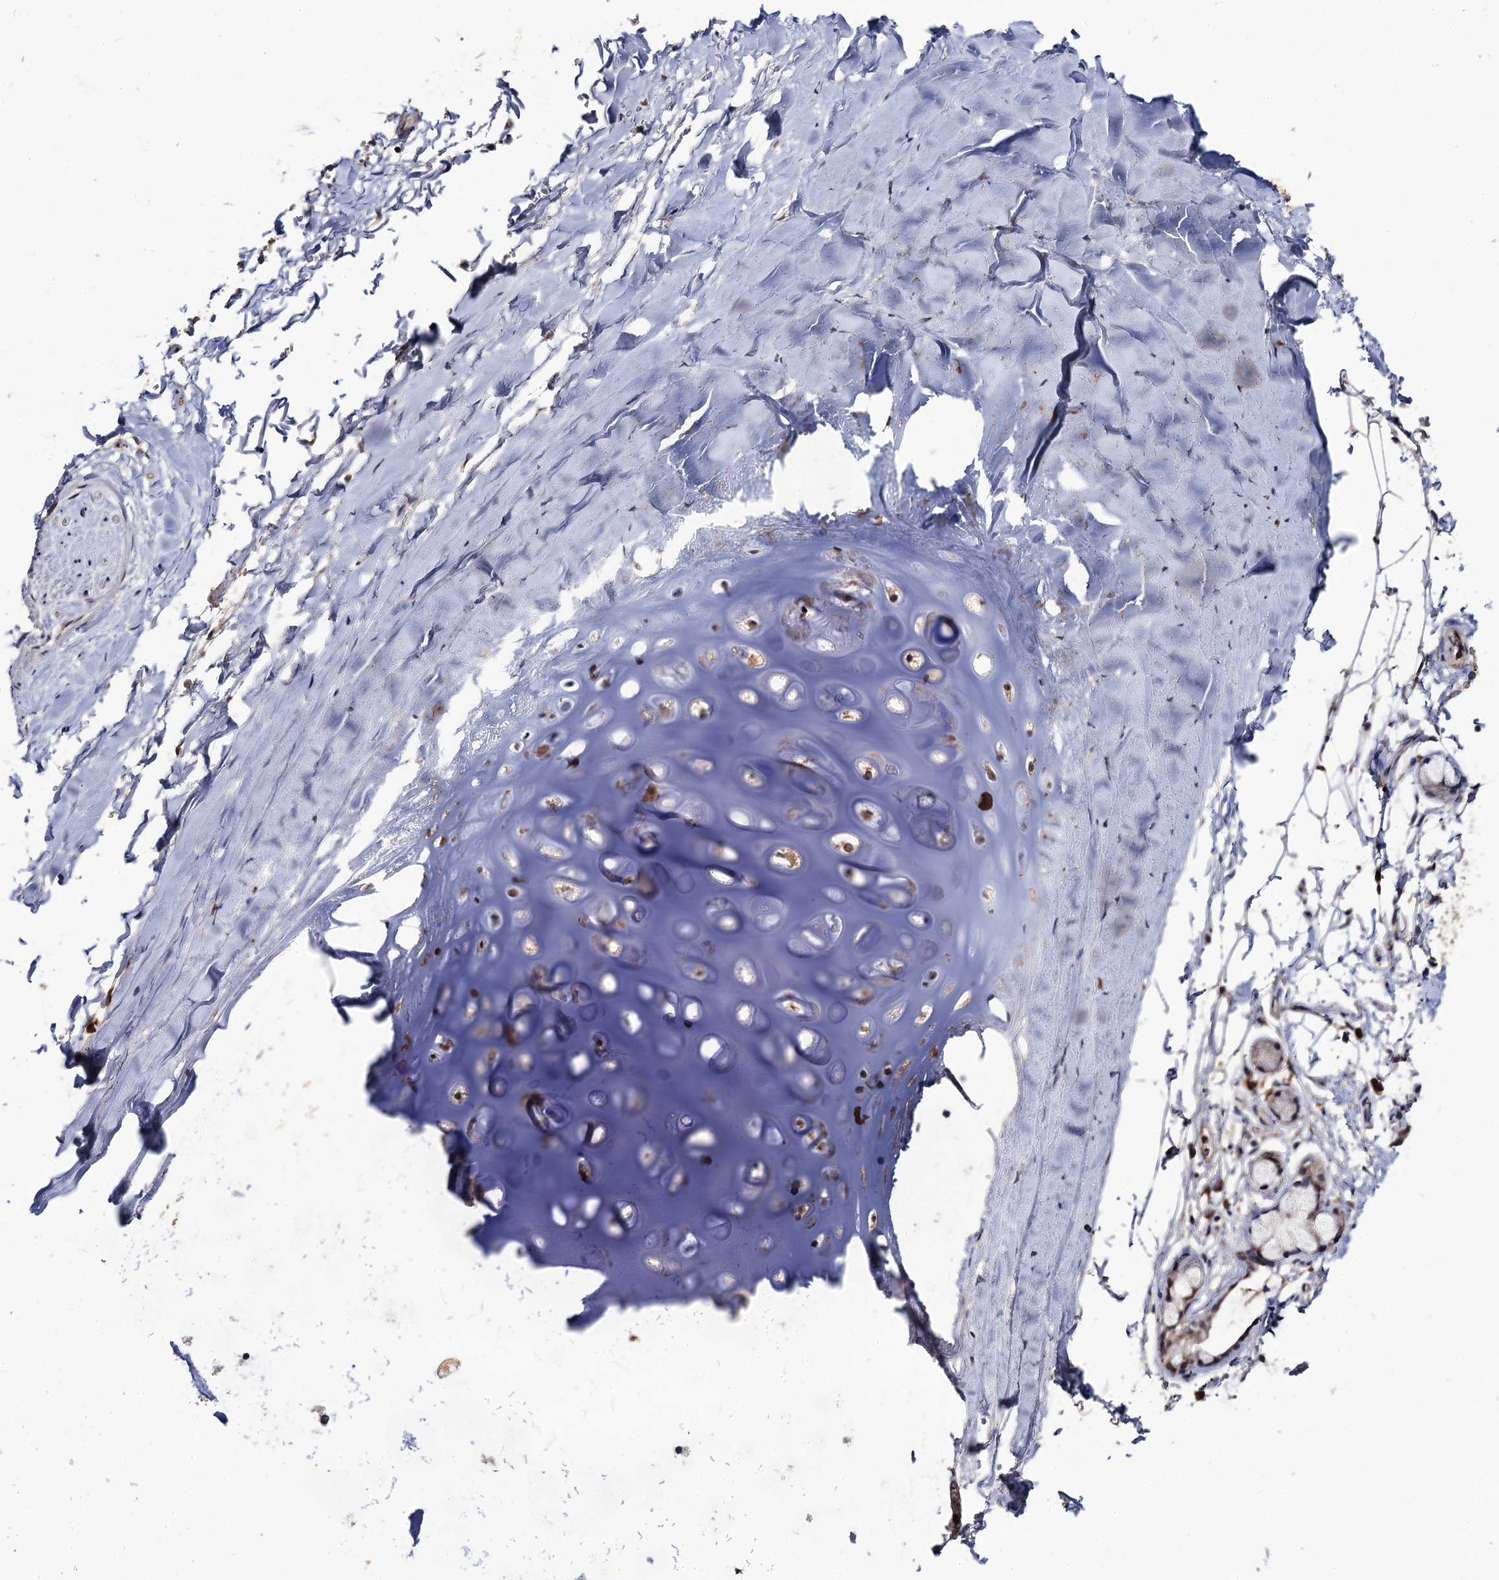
{"staining": {"intensity": "weak", "quantity": "<25%", "location": "cytoplasmic/membranous"}, "tissue": "adipose tissue", "cell_type": "Adipocytes", "image_type": "normal", "snomed": [{"axis": "morphology", "description": "Normal tissue, NOS"}, {"axis": "topography", "description": "Lymph node"}, {"axis": "topography", "description": "Bronchus"}], "caption": "IHC micrograph of benign adipose tissue: adipose tissue stained with DAB (3,3'-diaminobenzidine) reveals no significant protein expression in adipocytes. (Immunohistochemistry (ihc), brightfield microscopy, high magnification).", "gene": "LRRC63", "patient": {"sex": "male", "age": 63}}